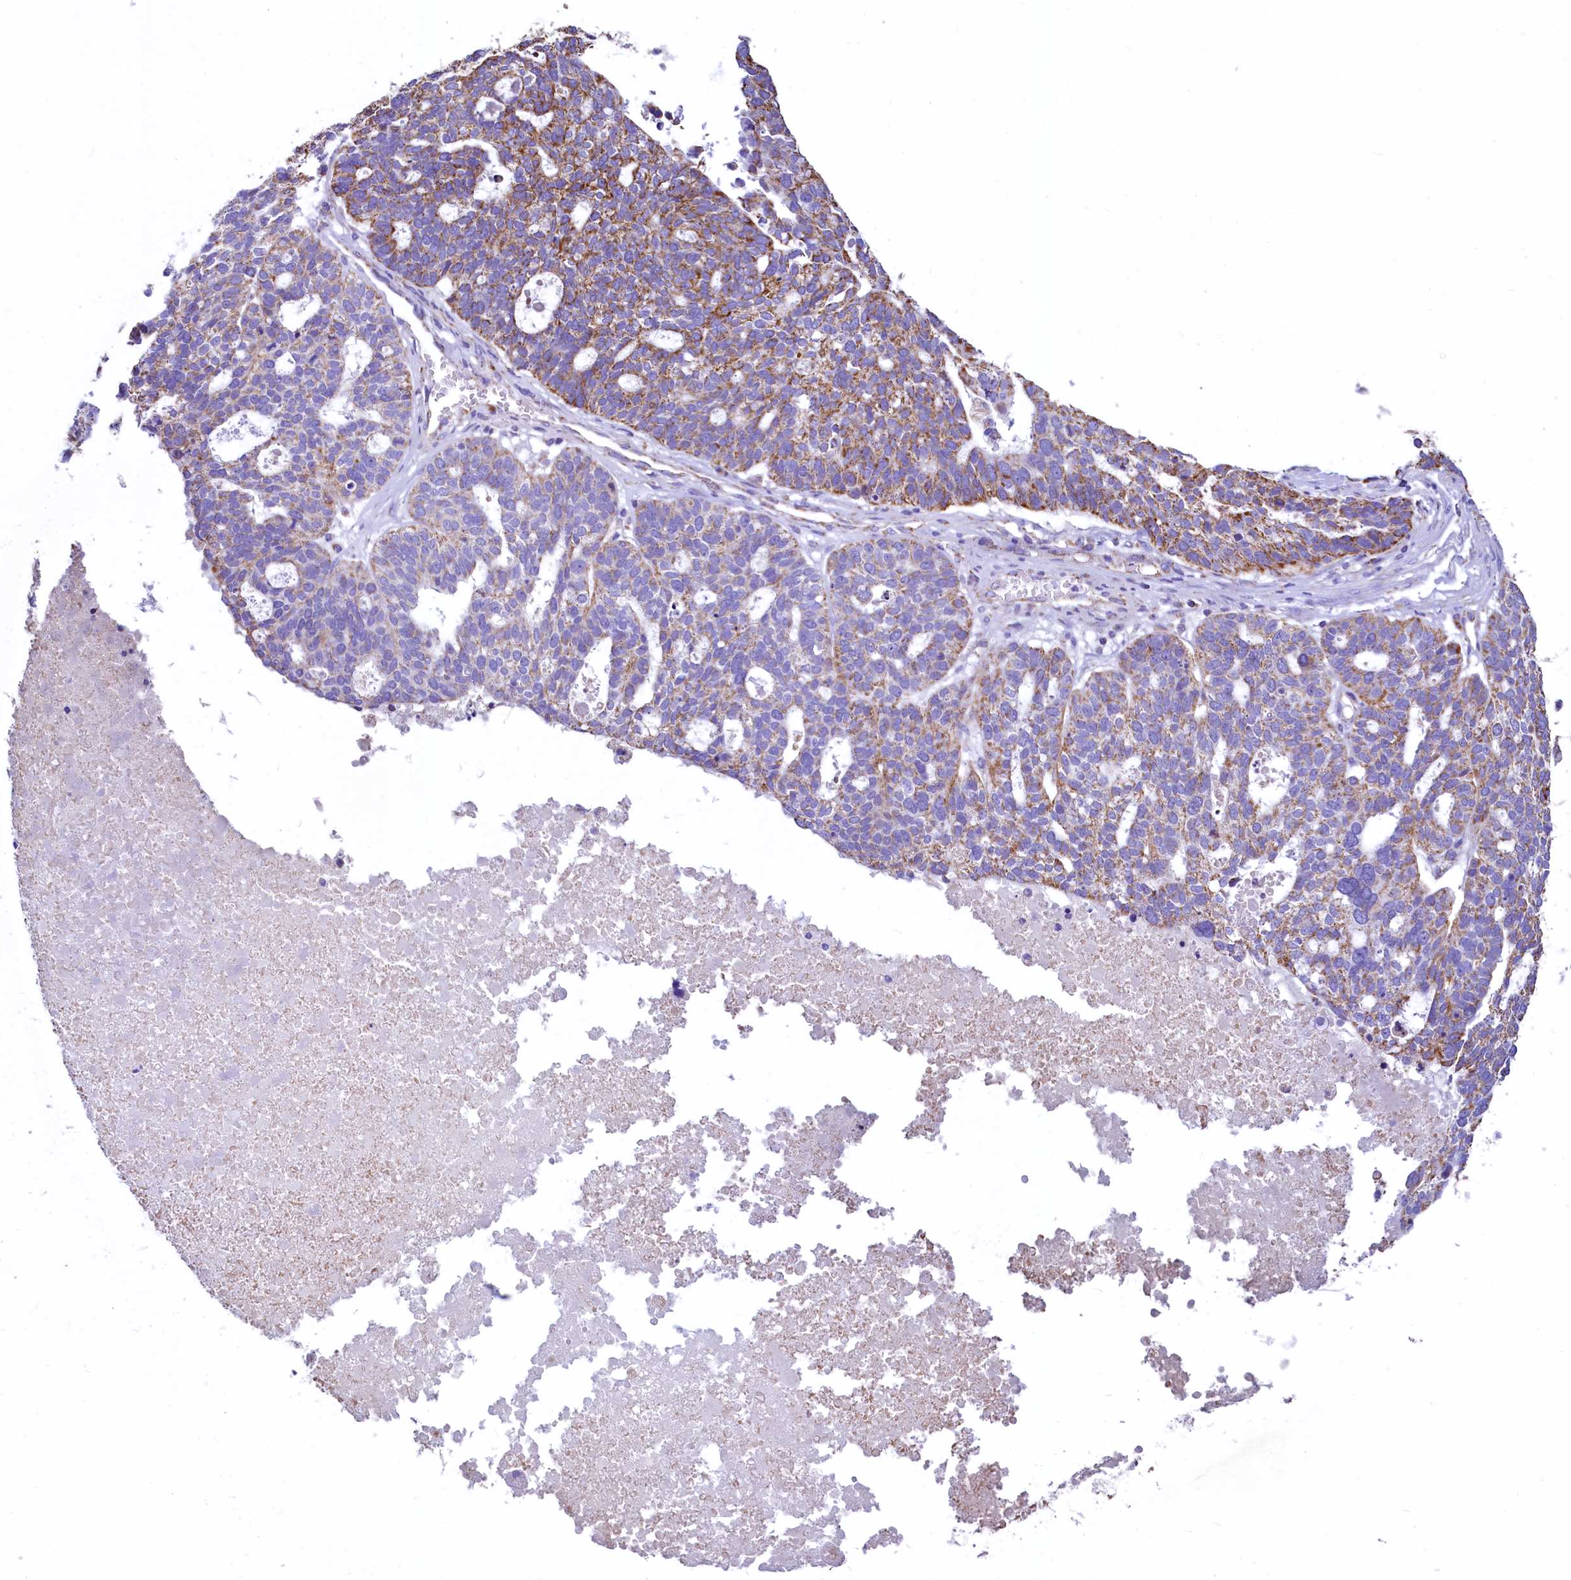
{"staining": {"intensity": "moderate", "quantity": "25%-75%", "location": "cytoplasmic/membranous"}, "tissue": "ovarian cancer", "cell_type": "Tumor cells", "image_type": "cancer", "snomed": [{"axis": "morphology", "description": "Cystadenocarcinoma, serous, NOS"}, {"axis": "topography", "description": "Ovary"}], "caption": "Ovarian serous cystadenocarcinoma stained for a protein (brown) exhibits moderate cytoplasmic/membranous positive expression in approximately 25%-75% of tumor cells.", "gene": "IDH3A", "patient": {"sex": "female", "age": 59}}